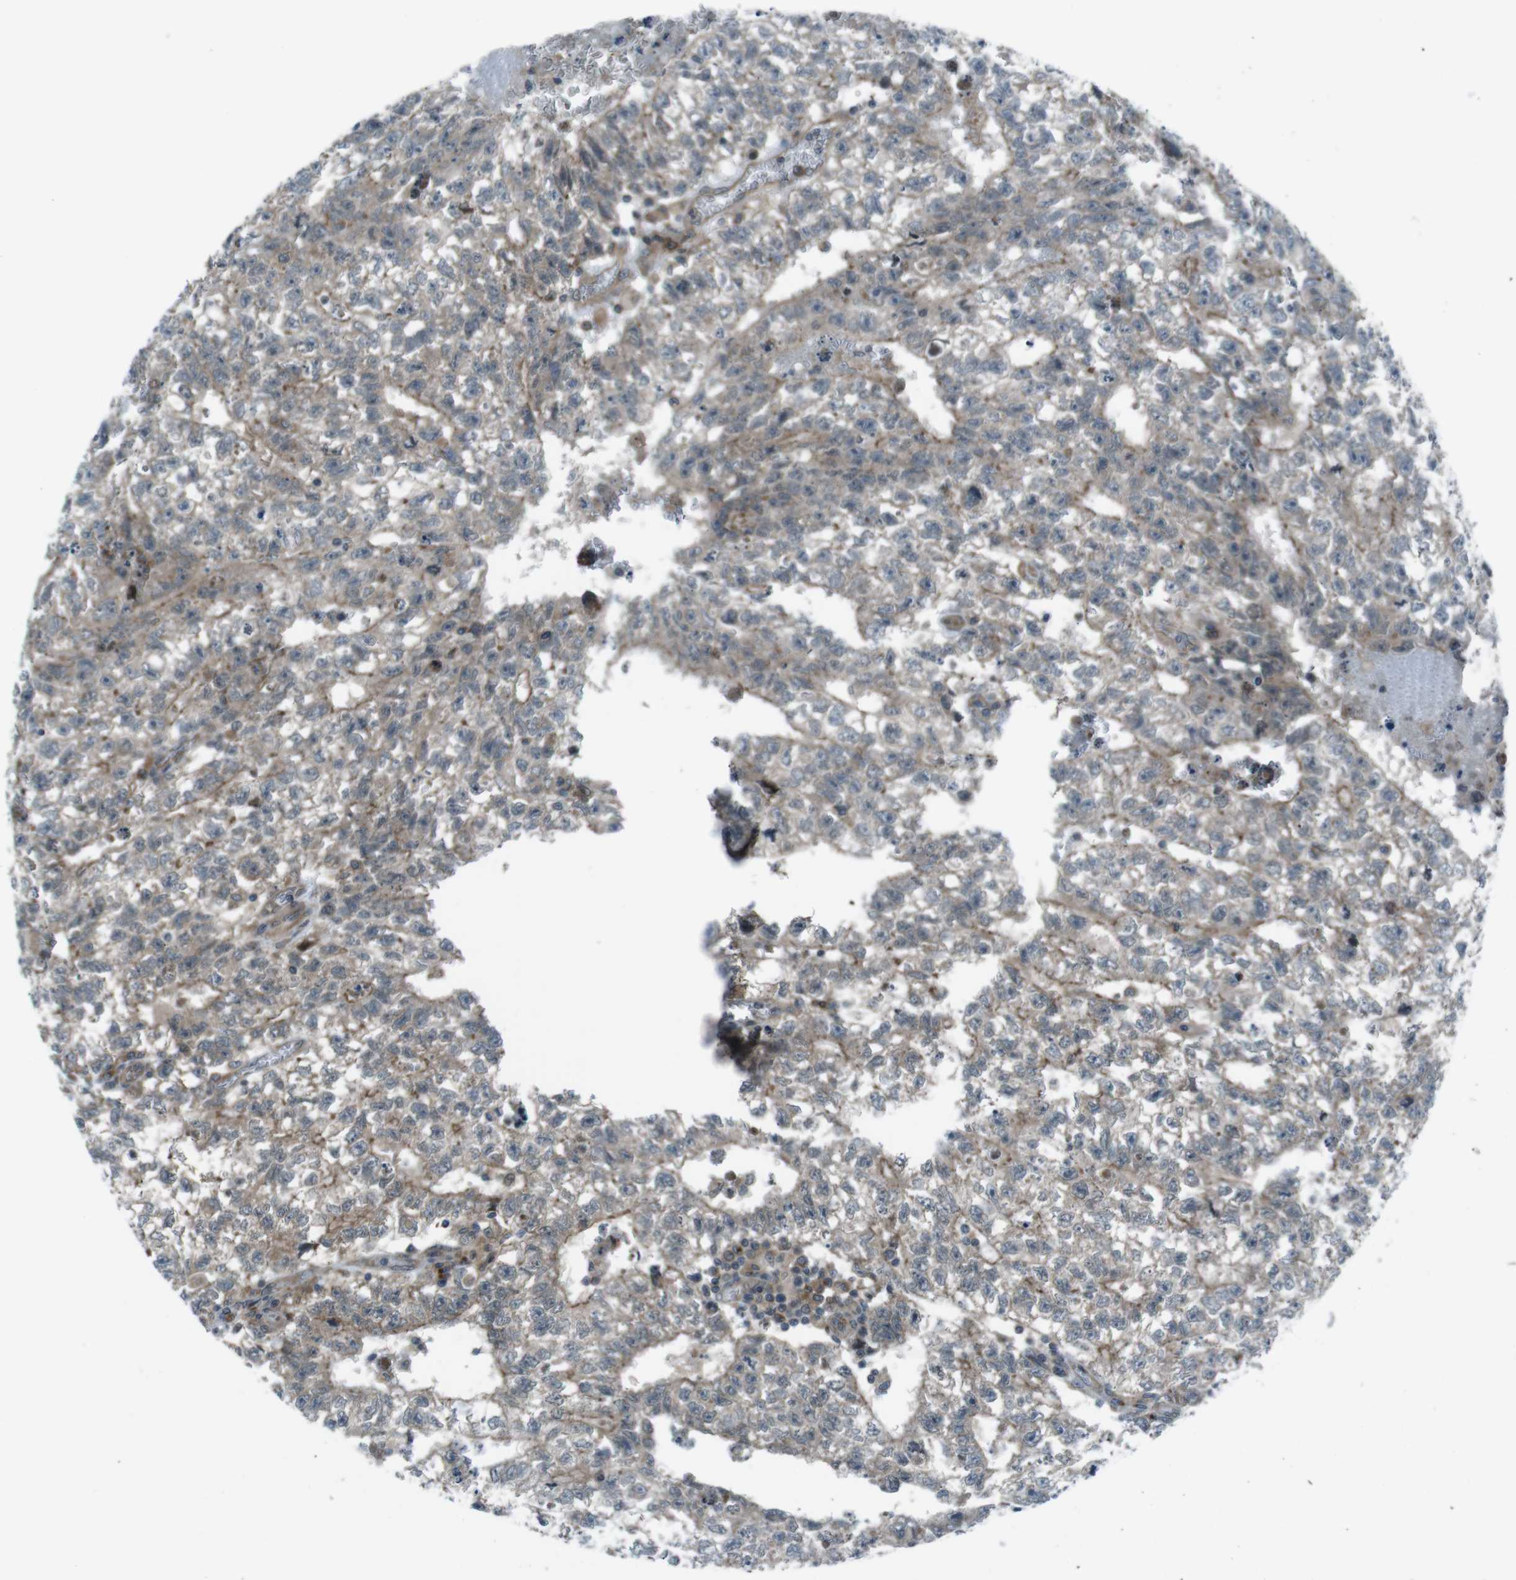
{"staining": {"intensity": "weak", "quantity": ">75%", "location": "cytoplasmic/membranous"}, "tissue": "testis cancer", "cell_type": "Tumor cells", "image_type": "cancer", "snomed": [{"axis": "morphology", "description": "Seminoma, NOS"}, {"axis": "morphology", "description": "Carcinoma, Embryonal, NOS"}, {"axis": "topography", "description": "Testis"}], "caption": "A brown stain shows weak cytoplasmic/membranous expression of a protein in testis seminoma tumor cells. (Brightfield microscopy of DAB IHC at high magnification).", "gene": "SLC27A4", "patient": {"sex": "male", "age": 38}}